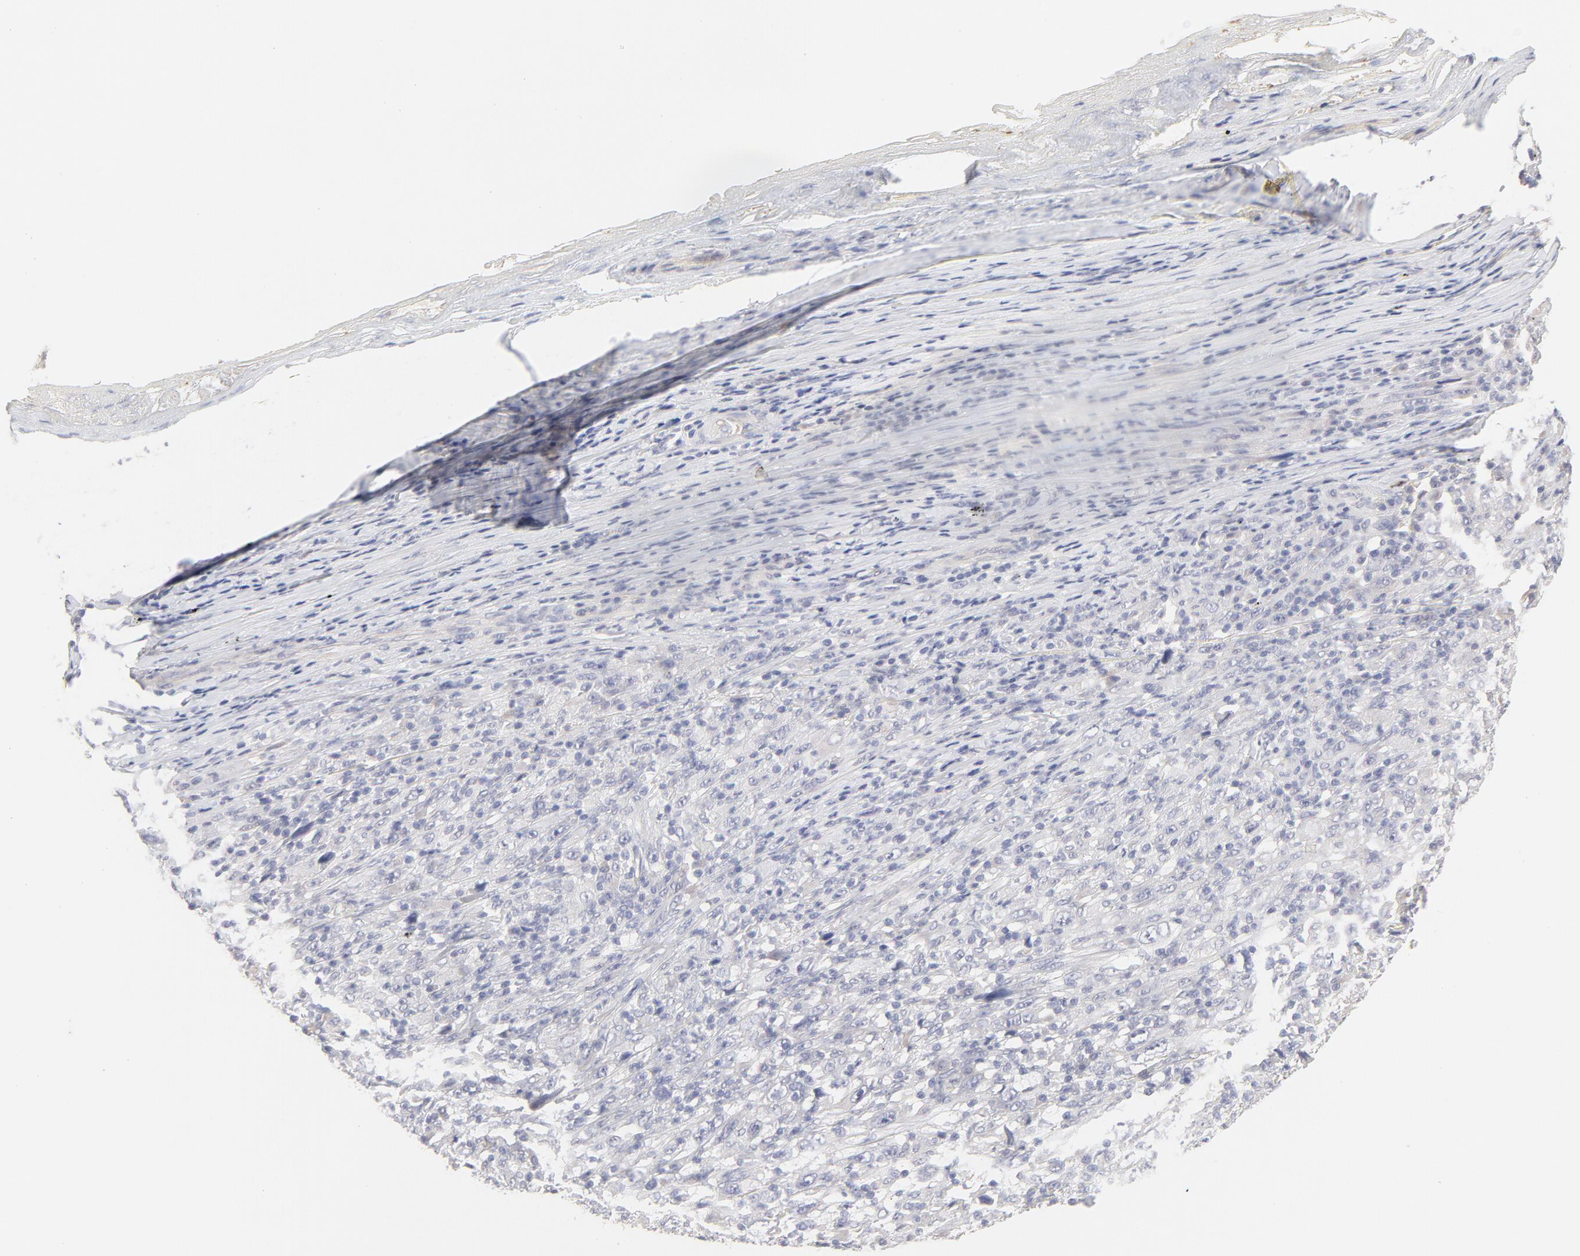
{"staining": {"intensity": "negative", "quantity": "none", "location": "none"}, "tissue": "melanoma", "cell_type": "Tumor cells", "image_type": "cancer", "snomed": [{"axis": "morphology", "description": "Malignant melanoma, Metastatic site"}, {"axis": "topography", "description": "Skin"}], "caption": "Tumor cells show no significant staining in malignant melanoma (metastatic site). (DAB immunohistochemistry with hematoxylin counter stain).", "gene": "ELF3", "patient": {"sex": "female", "age": 56}}